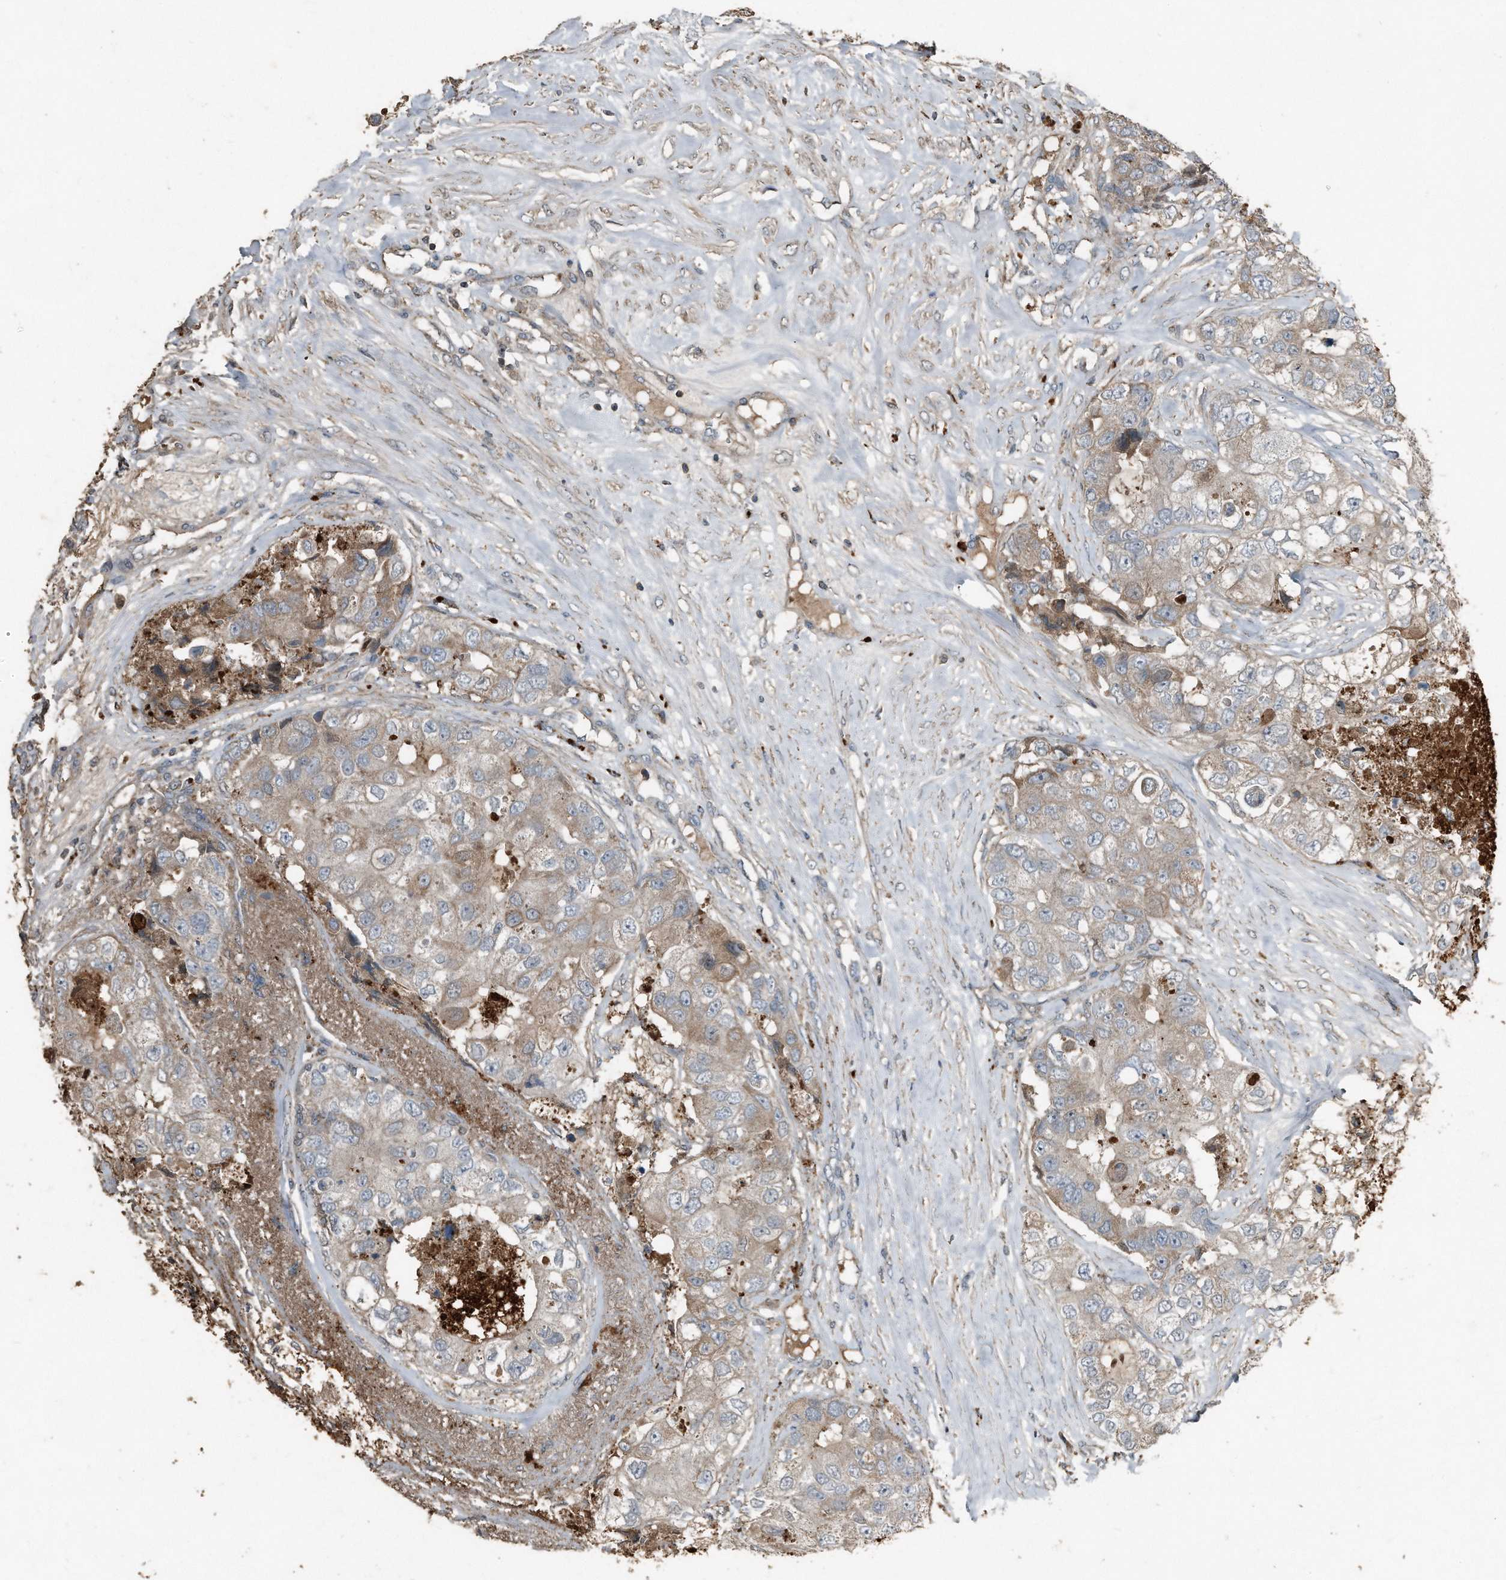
{"staining": {"intensity": "weak", "quantity": "25%-75%", "location": "cytoplasmic/membranous"}, "tissue": "breast cancer", "cell_type": "Tumor cells", "image_type": "cancer", "snomed": [{"axis": "morphology", "description": "Duct carcinoma"}, {"axis": "topography", "description": "Breast"}], "caption": "Immunohistochemistry (IHC) photomicrograph of infiltrating ductal carcinoma (breast) stained for a protein (brown), which demonstrates low levels of weak cytoplasmic/membranous positivity in about 25%-75% of tumor cells.", "gene": "C9", "patient": {"sex": "female", "age": 62}}